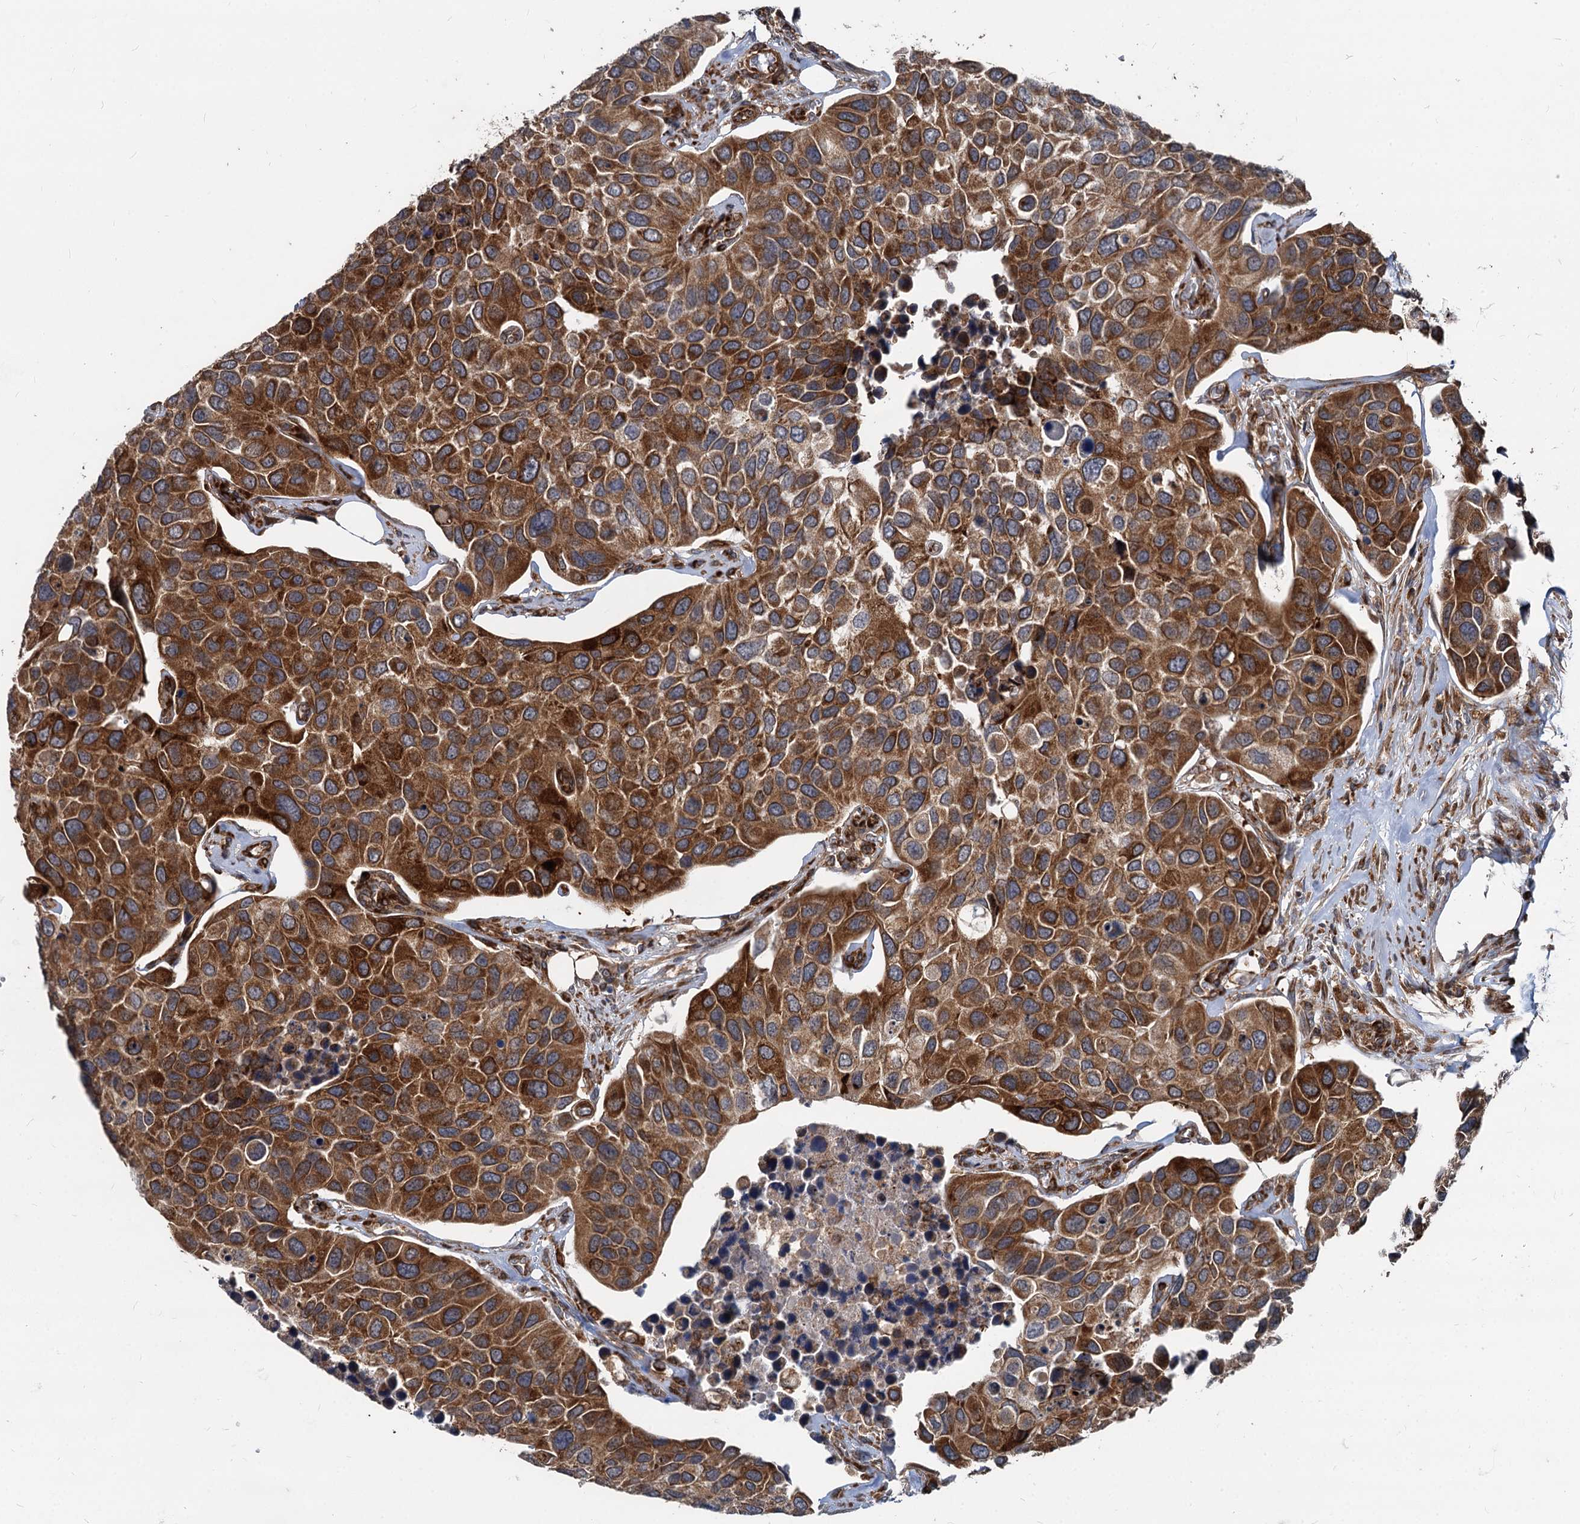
{"staining": {"intensity": "strong", "quantity": ">75%", "location": "cytoplasmic/membranous"}, "tissue": "urothelial cancer", "cell_type": "Tumor cells", "image_type": "cancer", "snomed": [{"axis": "morphology", "description": "Urothelial carcinoma, High grade"}, {"axis": "topography", "description": "Urinary bladder"}], "caption": "Protein staining of urothelial cancer tissue shows strong cytoplasmic/membranous positivity in about >75% of tumor cells. (Brightfield microscopy of DAB IHC at high magnification).", "gene": "STIM1", "patient": {"sex": "male", "age": 74}}